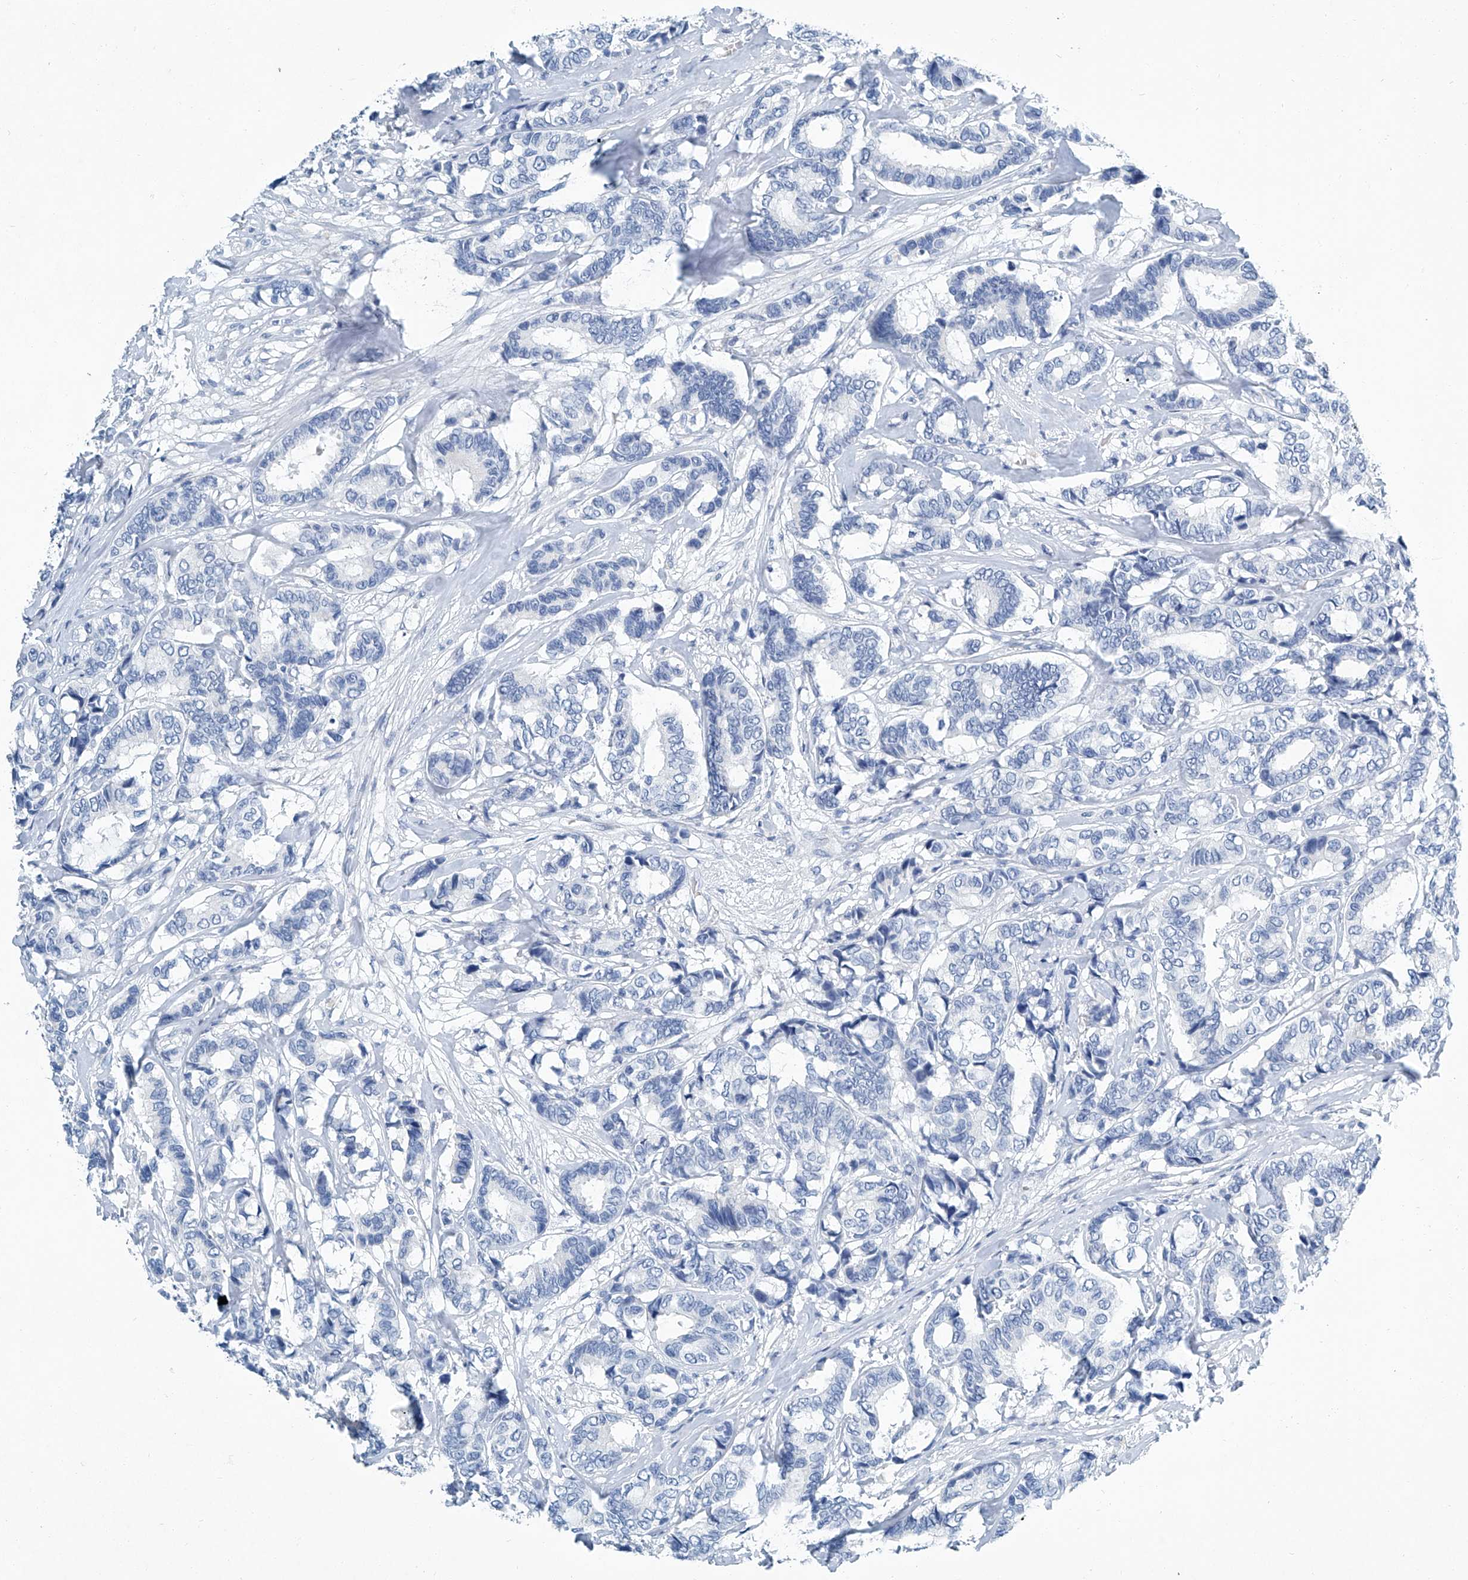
{"staining": {"intensity": "negative", "quantity": "none", "location": "none"}, "tissue": "breast cancer", "cell_type": "Tumor cells", "image_type": "cancer", "snomed": [{"axis": "morphology", "description": "Duct carcinoma"}, {"axis": "topography", "description": "Breast"}], "caption": "Tumor cells are negative for protein expression in human breast invasive ductal carcinoma.", "gene": "CYP2A7", "patient": {"sex": "female", "age": 87}}